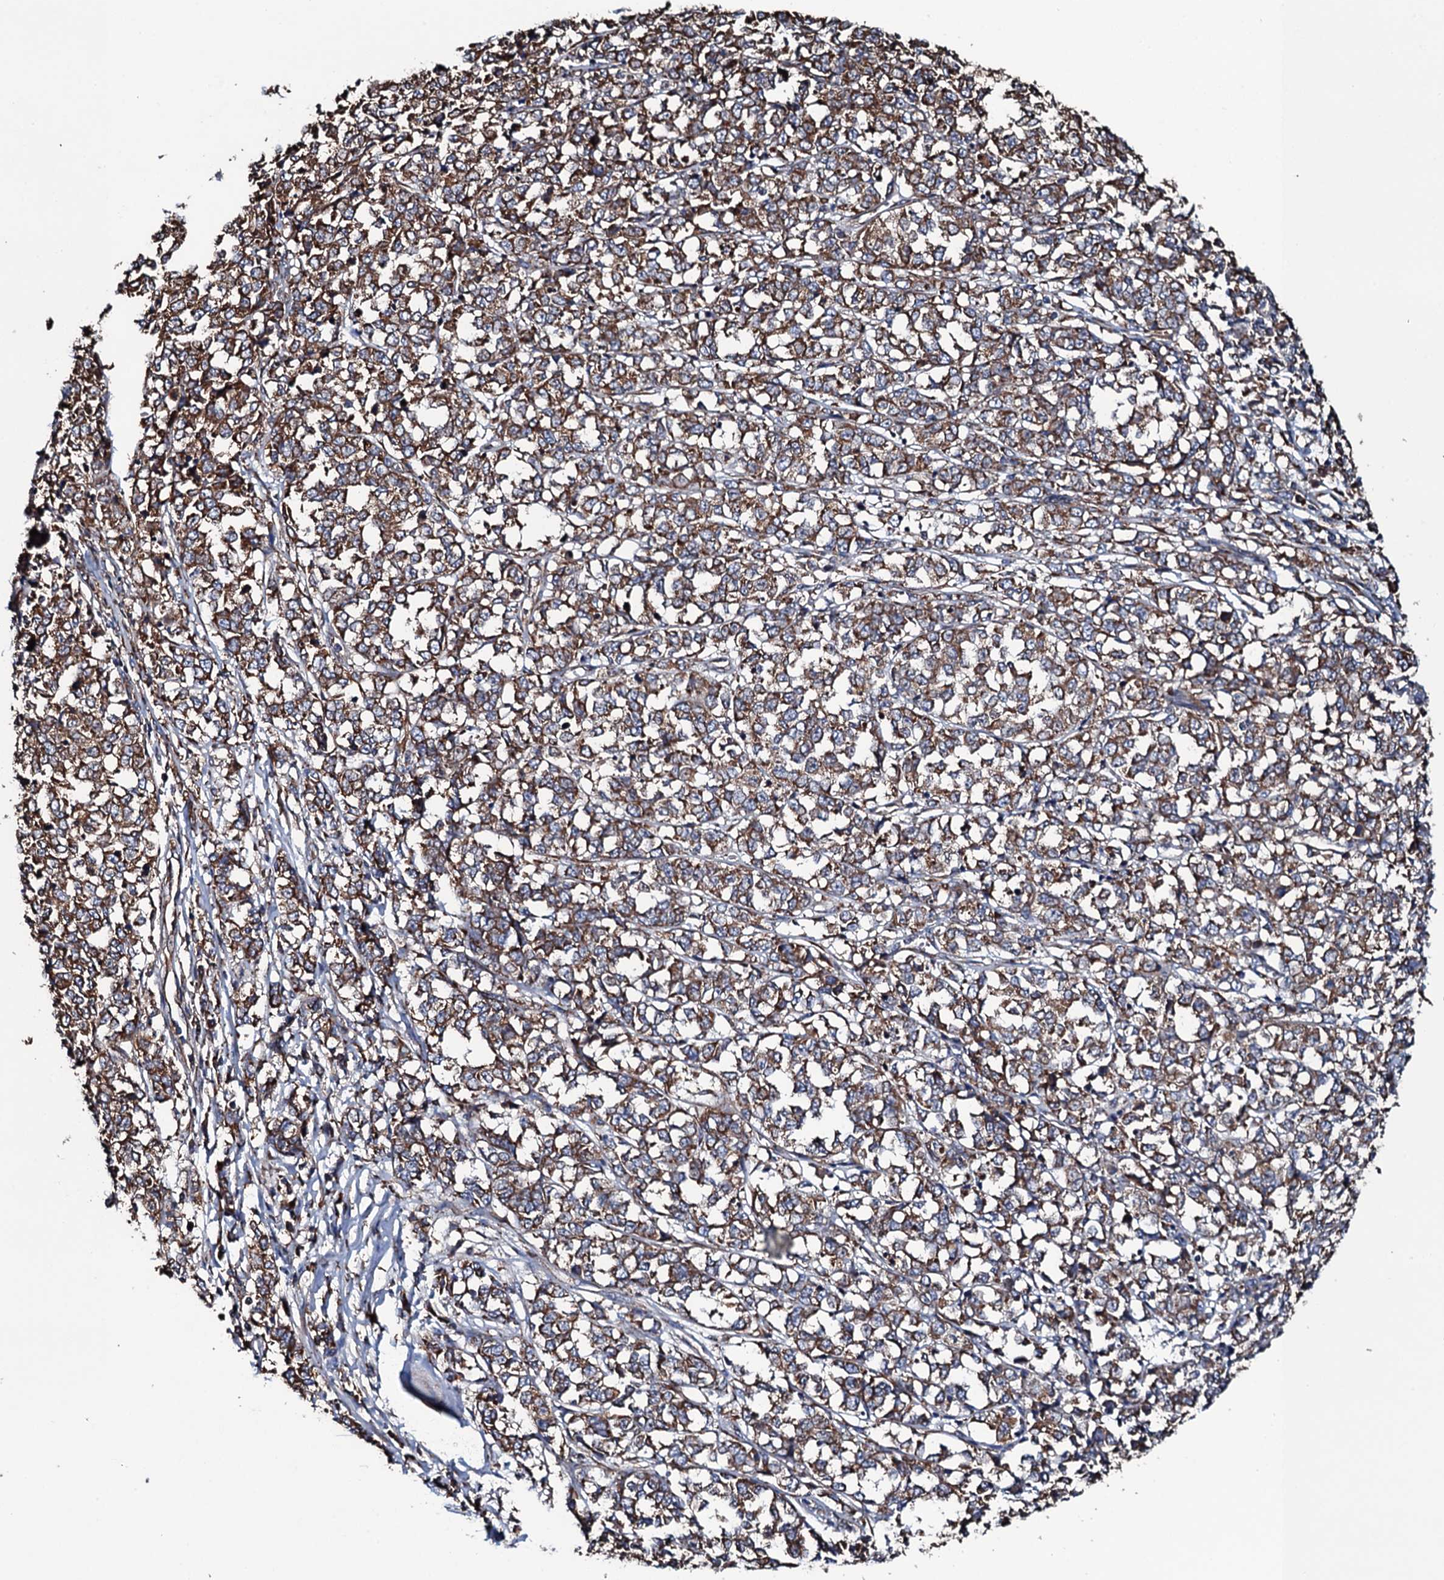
{"staining": {"intensity": "moderate", "quantity": ">75%", "location": "cytoplasmic/membranous"}, "tissue": "melanoma", "cell_type": "Tumor cells", "image_type": "cancer", "snomed": [{"axis": "morphology", "description": "Malignant melanoma, NOS"}, {"axis": "topography", "description": "Skin"}], "caption": "Malignant melanoma stained with immunohistochemistry (IHC) displays moderate cytoplasmic/membranous expression in approximately >75% of tumor cells.", "gene": "RAB12", "patient": {"sex": "female", "age": 72}}